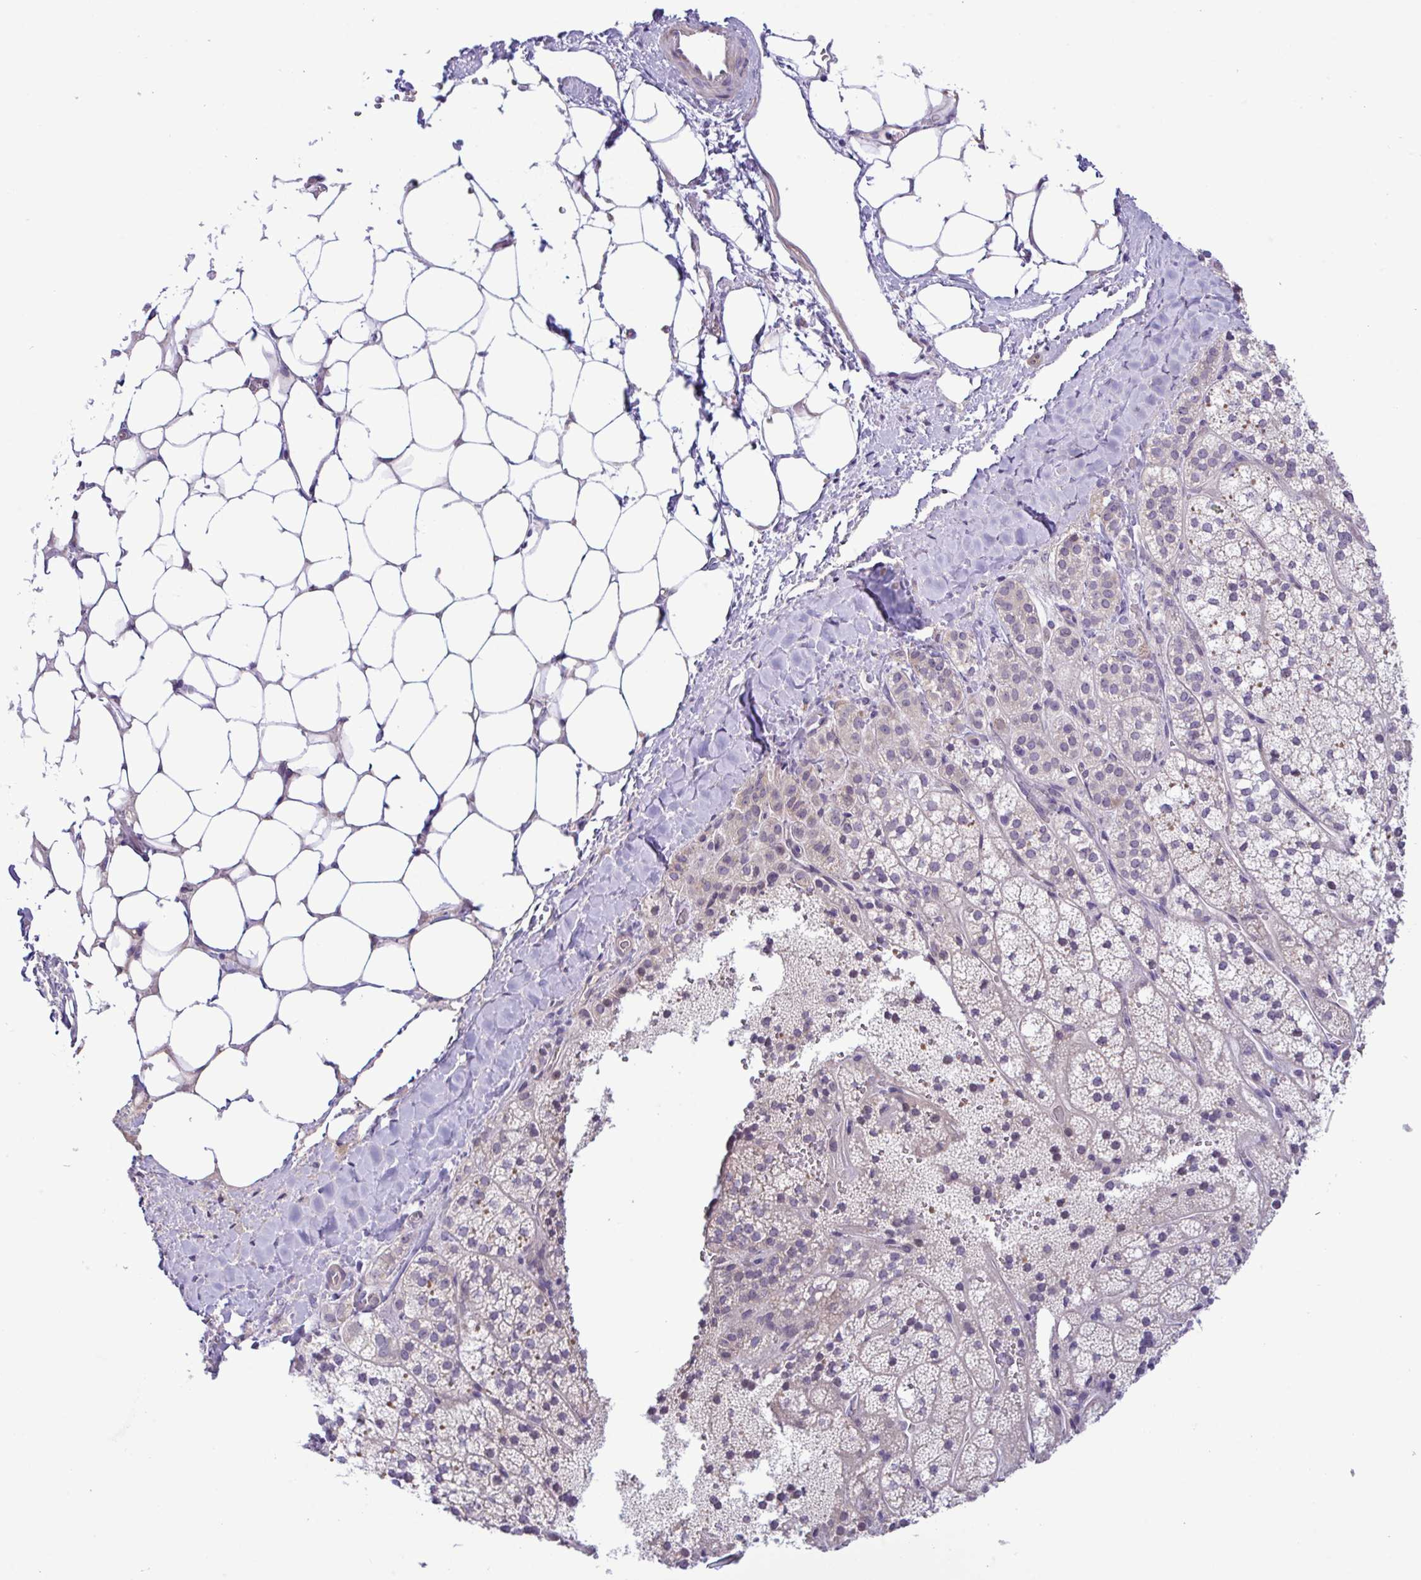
{"staining": {"intensity": "negative", "quantity": "none", "location": "none"}, "tissue": "adrenal gland", "cell_type": "Glandular cells", "image_type": "normal", "snomed": [{"axis": "morphology", "description": "Normal tissue, NOS"}, {"axis": "topography", "description": "Adrenal gland"}], "caption": "A high-resolution micrograph shows immunohistochemistry (IHC) staining of normal adrenal gland, which exhibits no significant expression in glandular cells. (DAB (3,3'-diaminobenzidine) IHC visualized using brightfield microscopy, high magnification).", "gene": "SYNPO2L", "patient": {"sex": "male", "age": 53}}